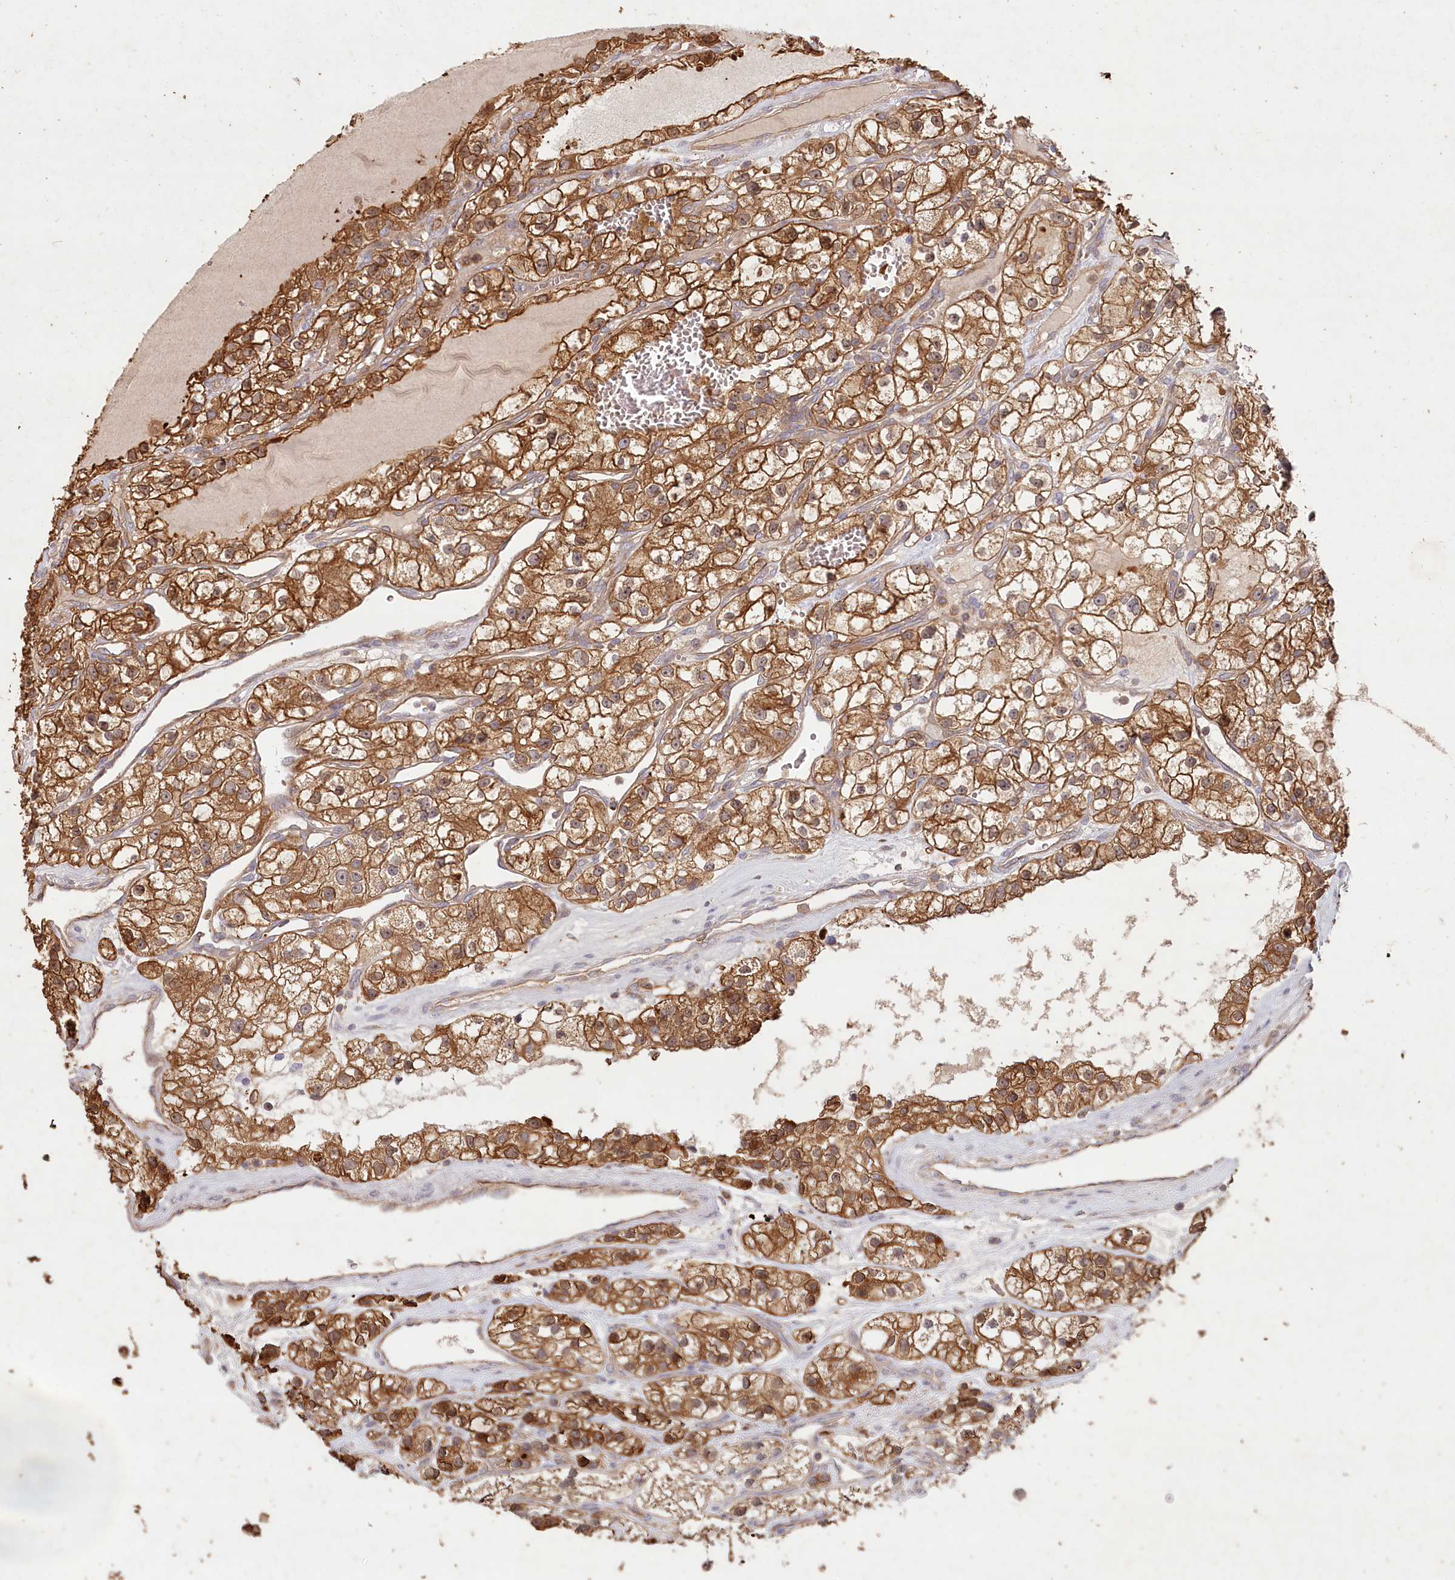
{"staining": {"intensity": "moderate", "quantity": ">75%", "location": "cytoplasmic/membranous,nuclear"}, "tissue": "renal cancer", "cell_type": "Tumor cells", "image_type": "cancer", "snomed": [{"axis": "morphology", "description": "Adenocarcinoma, NOS"}, {"axis": "topography", "description": "Kidney"}], "caption": "A medium amount of moderate cytoplasmic/membranous and nuclear expression is present in approximately >75% of tumor cells in renal cancer tissue.", "gene": "HAL", "patient": {"sex": "female", "age": 57}}